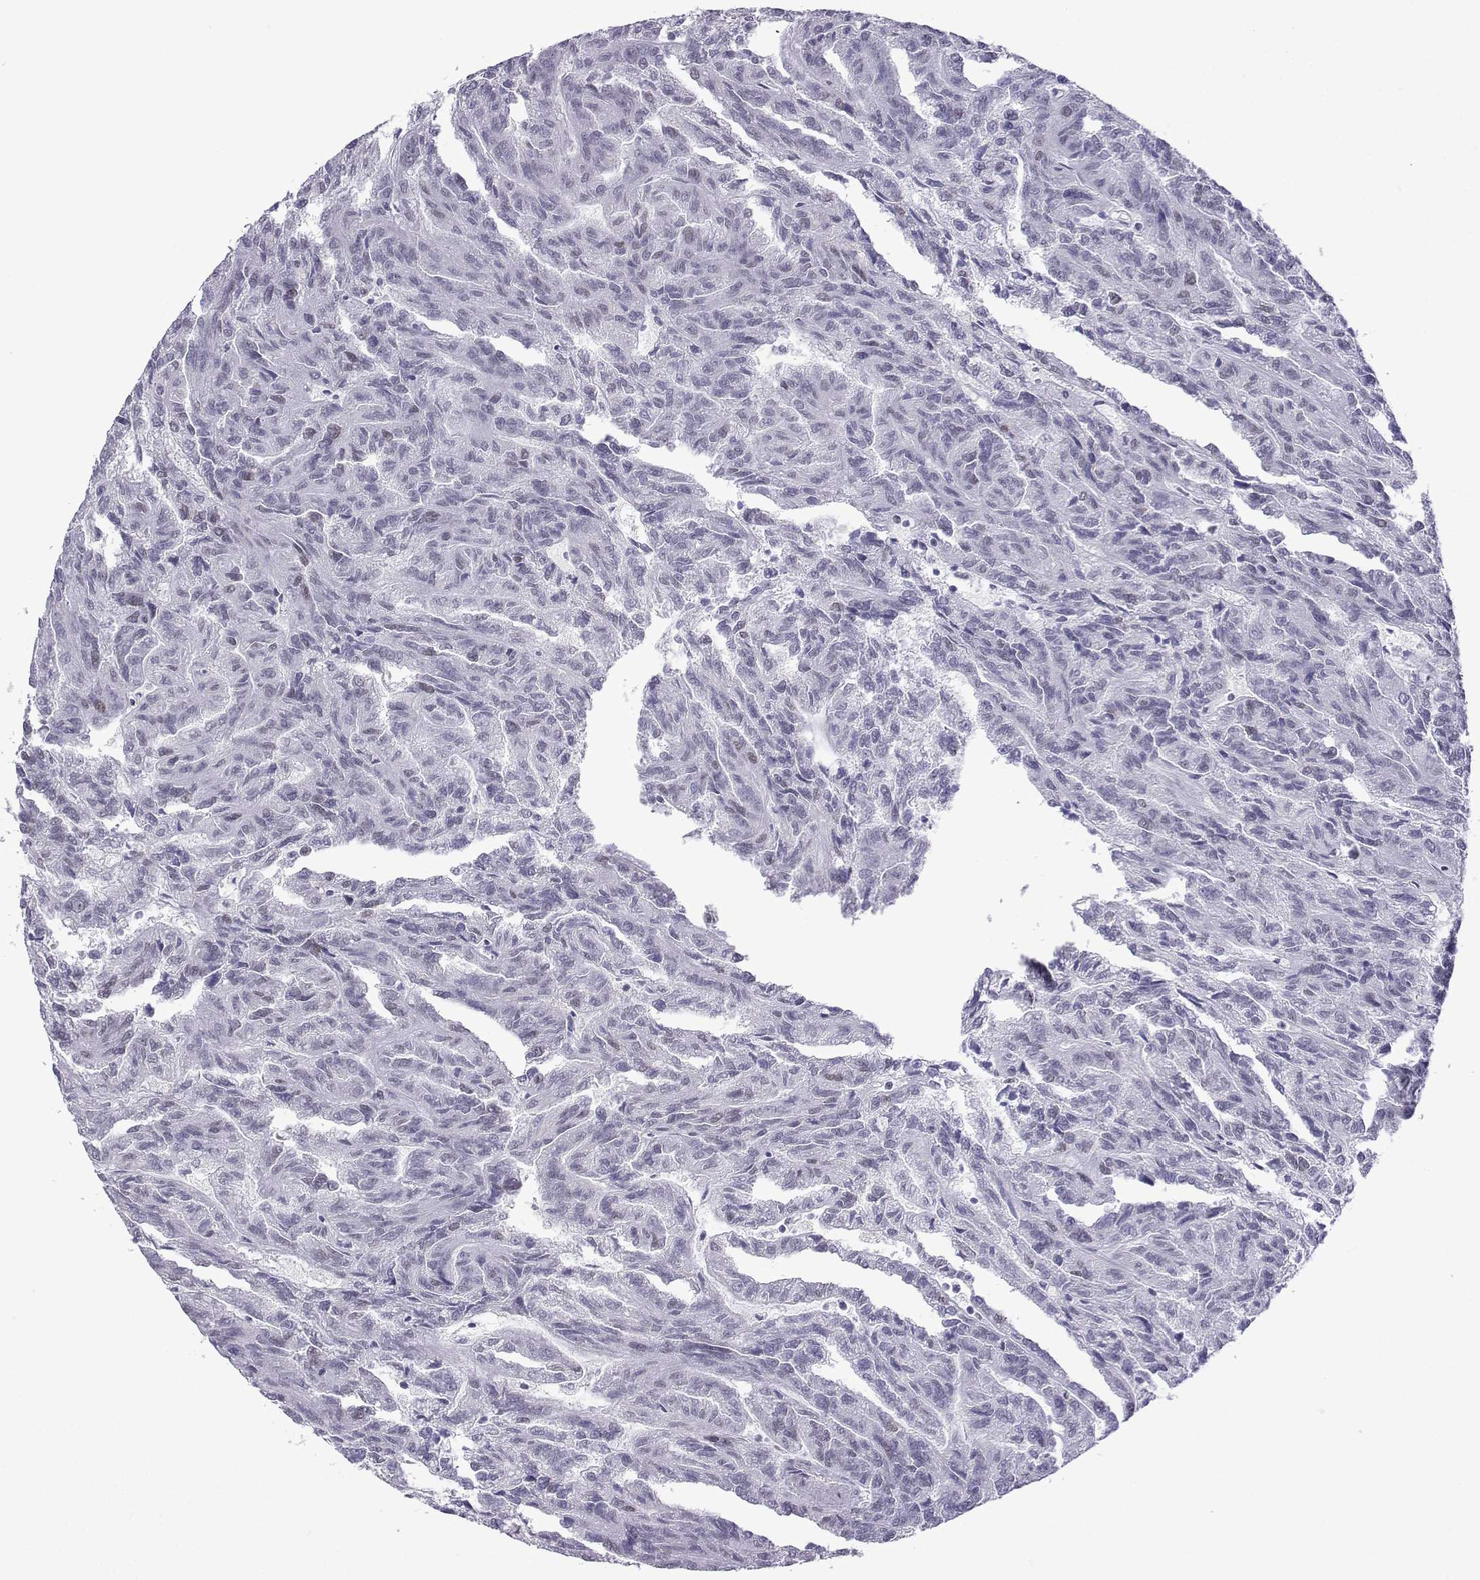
{"staining": {"intensity": "negative", "quantity": "none", "location": "none"}, "tissue": "renal cancer", "cell_type": "Tumor cells", "image_type": "cancer", "snomed": [{"axis": "morphology", "description": "Adenocarcinoma, NOS"}, {"axis": "topography", "description": "Kidney"}], "caption": "There is no significant positivity in tumor cells of renal cancer (adenocarcinoma). Brightfield microscopy of IHC stained with DAB (3,3'-diaminobenzidine) (brown) and hematoxylin (blue), captured at high magnification.", "gene": "LORICRIN", "patient": {"sex": "male", "age": 79}}